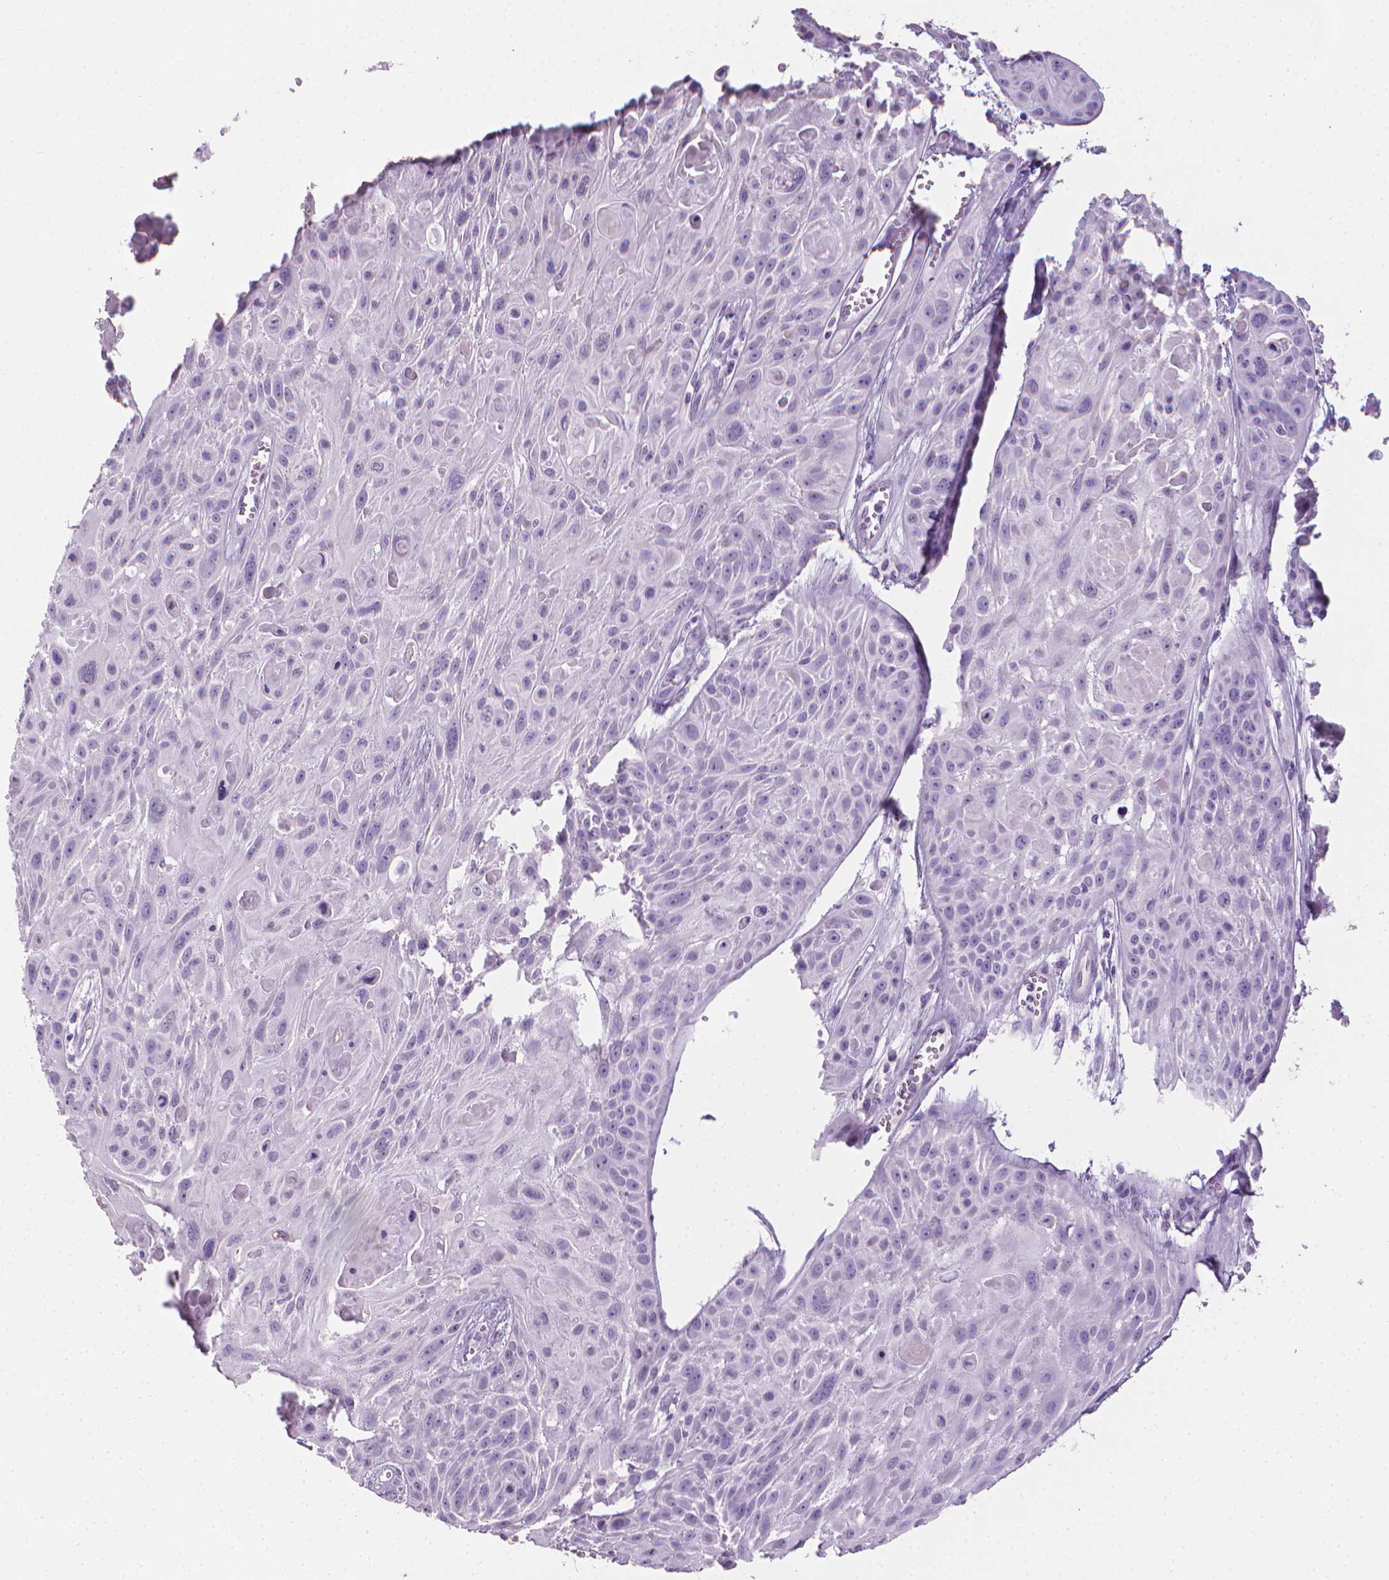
{"staining": {"intensity": "negative", "quantity": "none", "location": "none"}, "tissue": "skin cancer", "cell_type": "Tumor cells", "image_type": "cancer", "snomed": [{"axis": "morphology", "description": "Squamous cell carcinoma, NOS"}, {"axis": "topography", "description": "Skin"}, {"axis": "topography", "description": "Anal"}], "caption": "Human skin cancer stained for a protein using IHC reveals no positivity in tumor cells.", "gene": "XPNPEP2", "patient": {"sex": "female", "age": 75}}